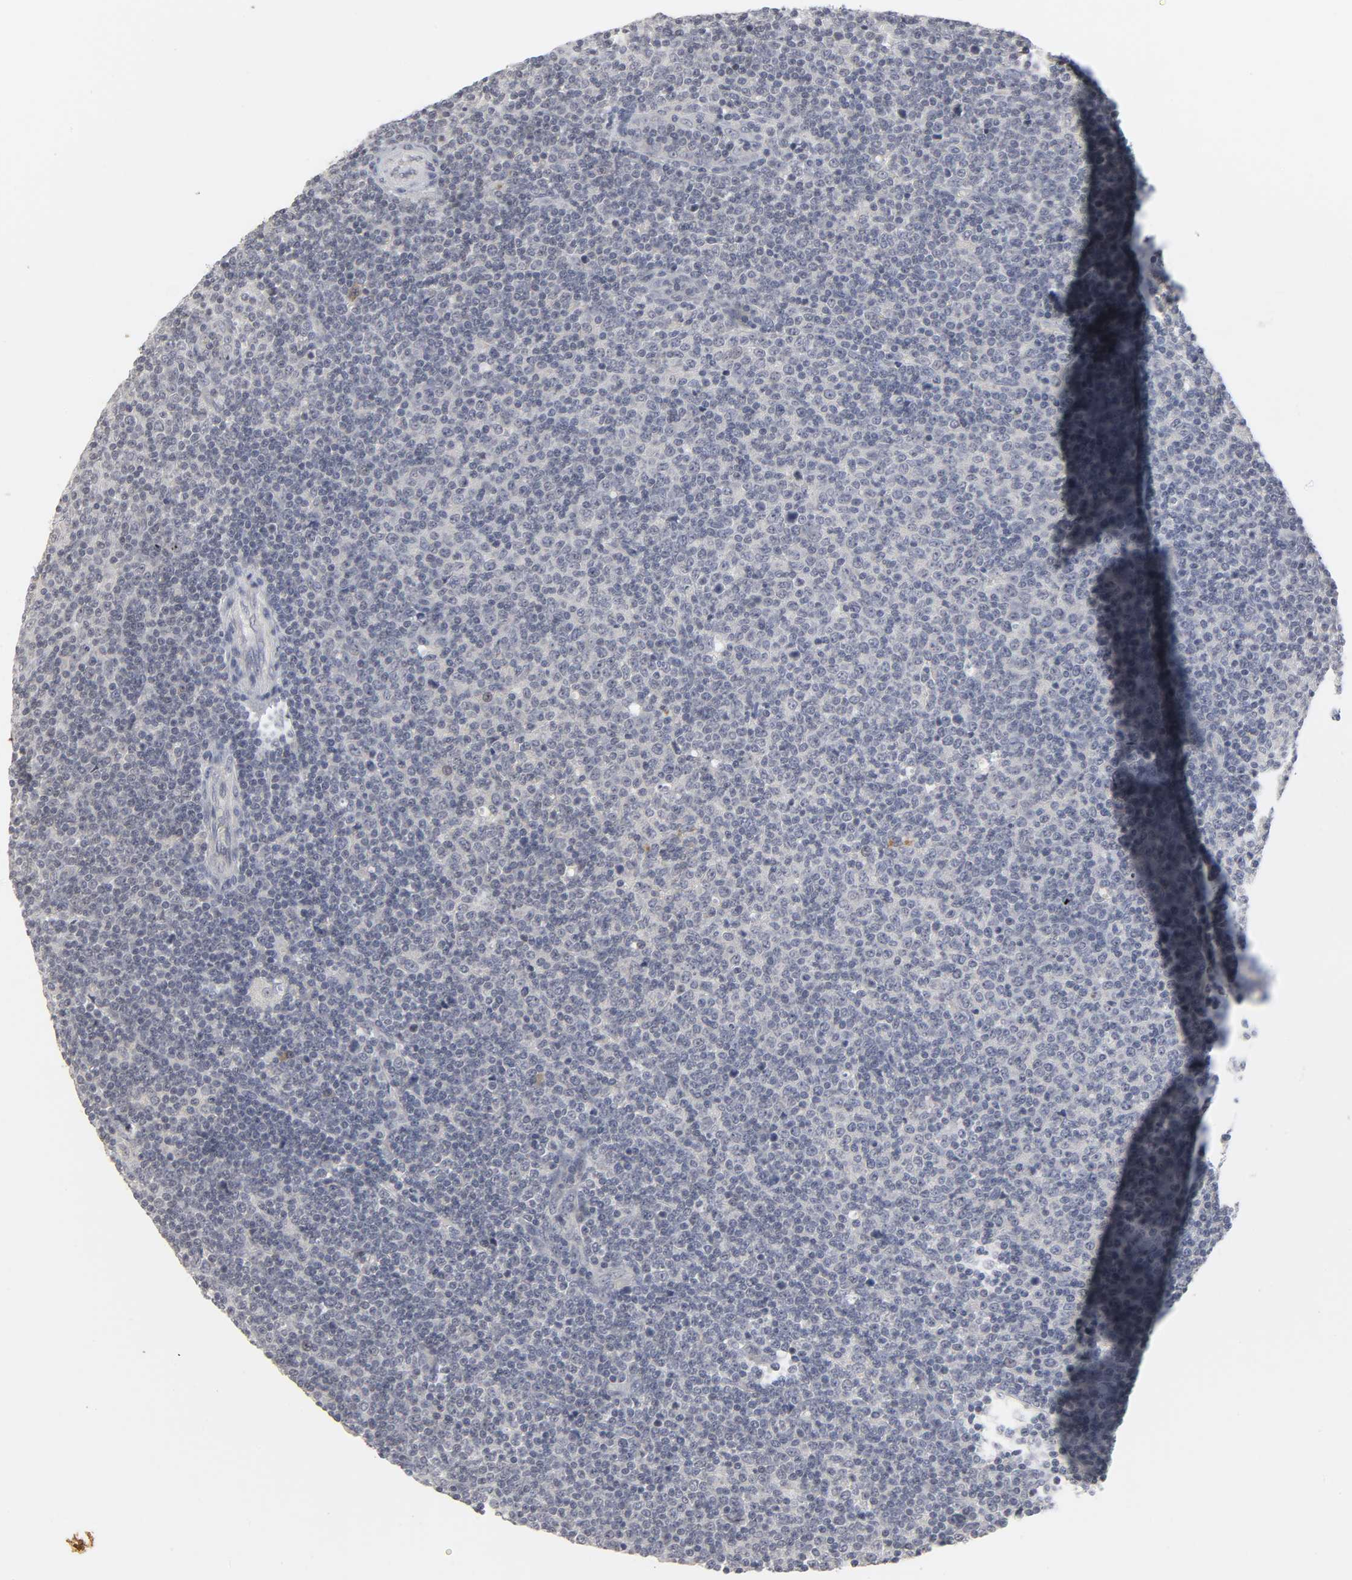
{"staining": {"intensity": "negative", "quantity": "none", "location": "none"}, "tissue": "lymphoma", "cell_type": "Tumor cells", "image_type": "cancer", "snomed": [{"axis": "morphology", "description": "Malignant lymphoma, non-Hodgkin's type, Low grade"}, {"axis": "topography", "description": "Lymph node"}], "caption": "Malignant lymphoma, non-Hodgkin's type (low-grade) was stained to show a protein in brown. There is no significant expression in tumor cells.", "gene": "TCAP", "patient": {"sex": "male", "age": 70}}